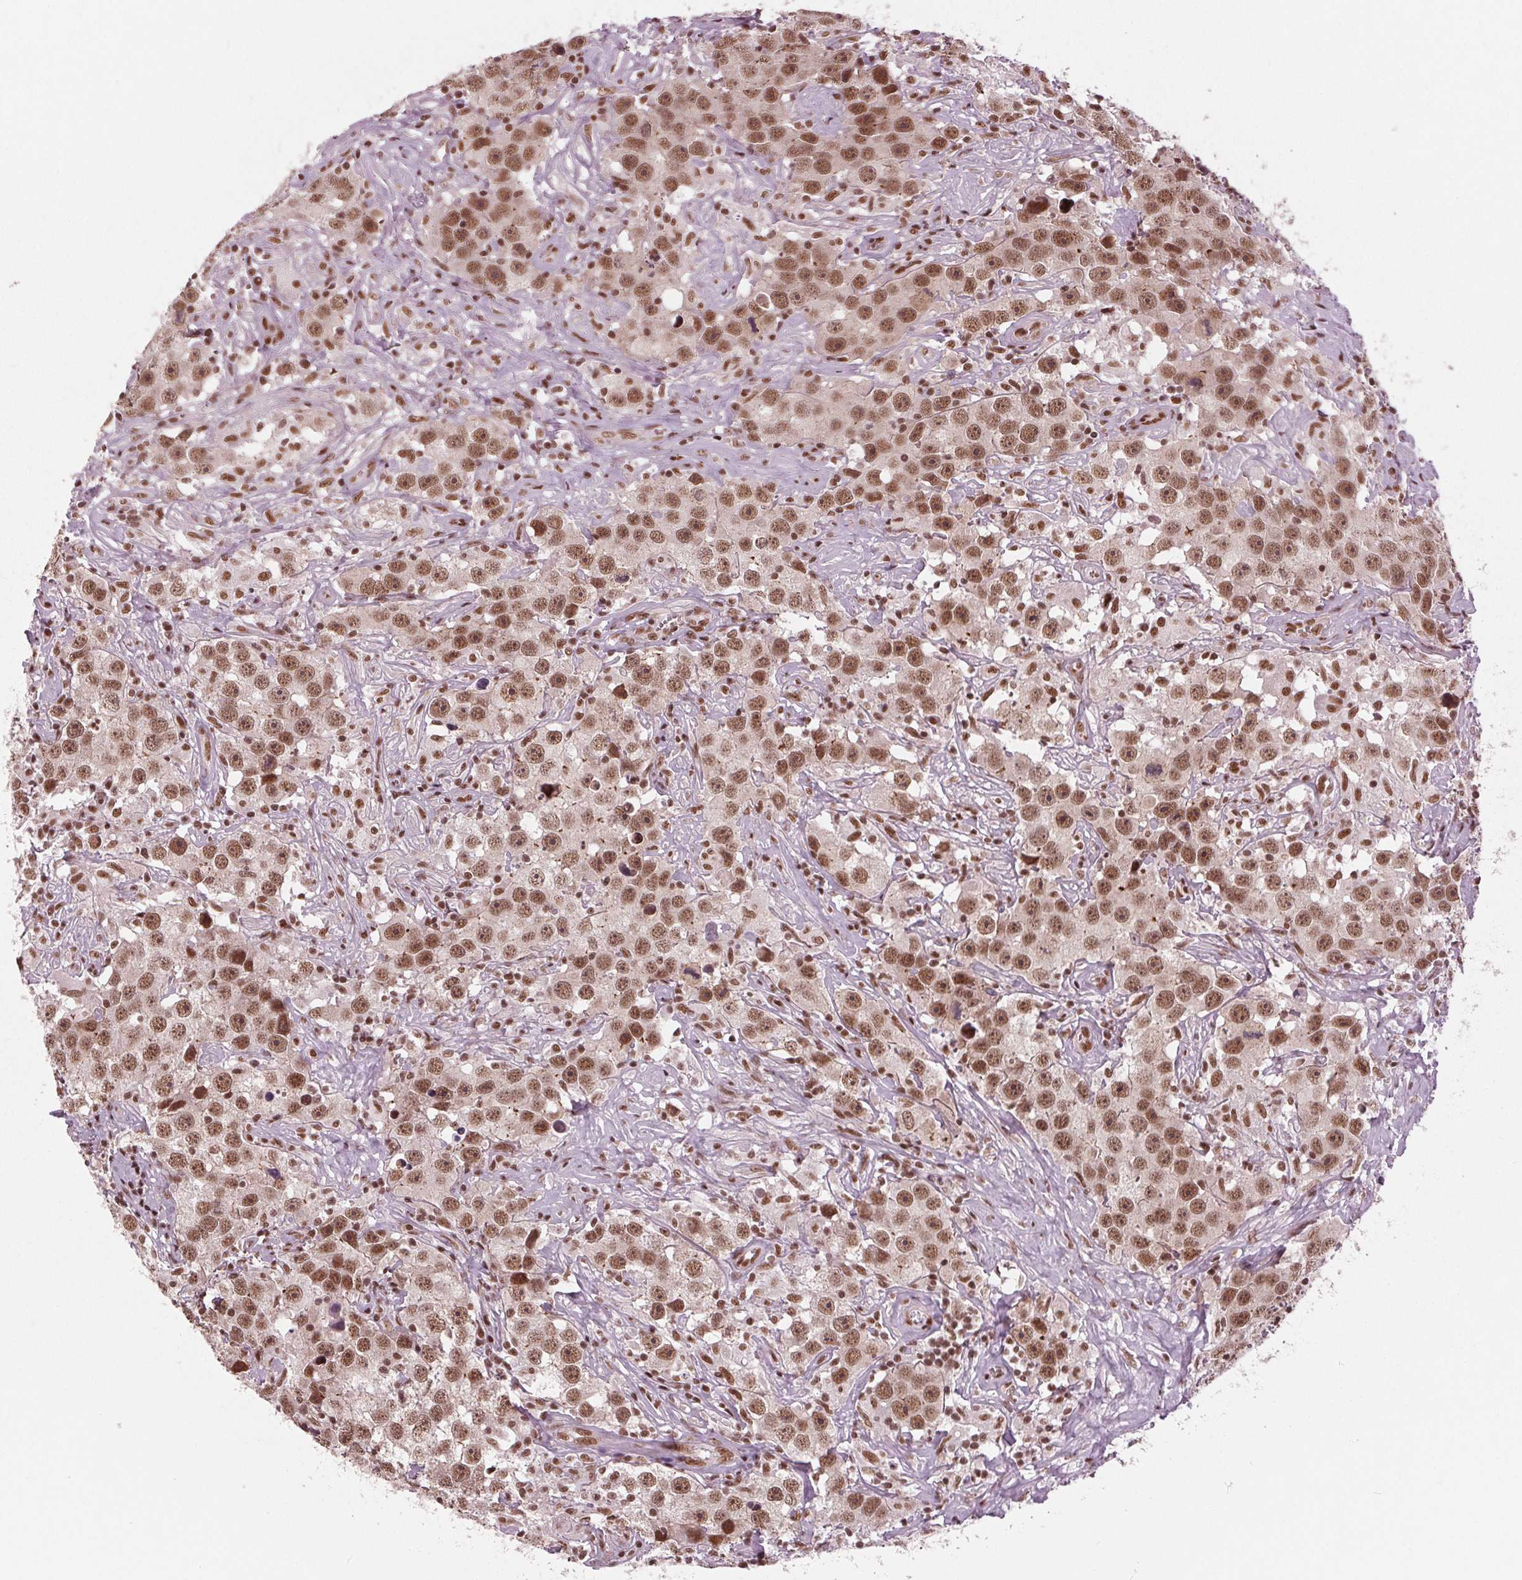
{"staining": {"intensity": "moderate", "quantity": ">75%", "location": "nuclear"}, "tissue": "testis cancer", "cell_type": "Tumor cells", "image_type": "cancer", "snomed": [{"axis": "morphology", "description": "Seminoma, NOS"}, {"axis": "topography", "description": "Testis"}], "caption": "Immunohistochemistry (IHC) (DAB) staining of testis cancer exhibits moderate nuclear protein expression in approximately >75% of tumor cells.", "gene": "LSM2", "patient": {"sex": "male", "age": 49}}